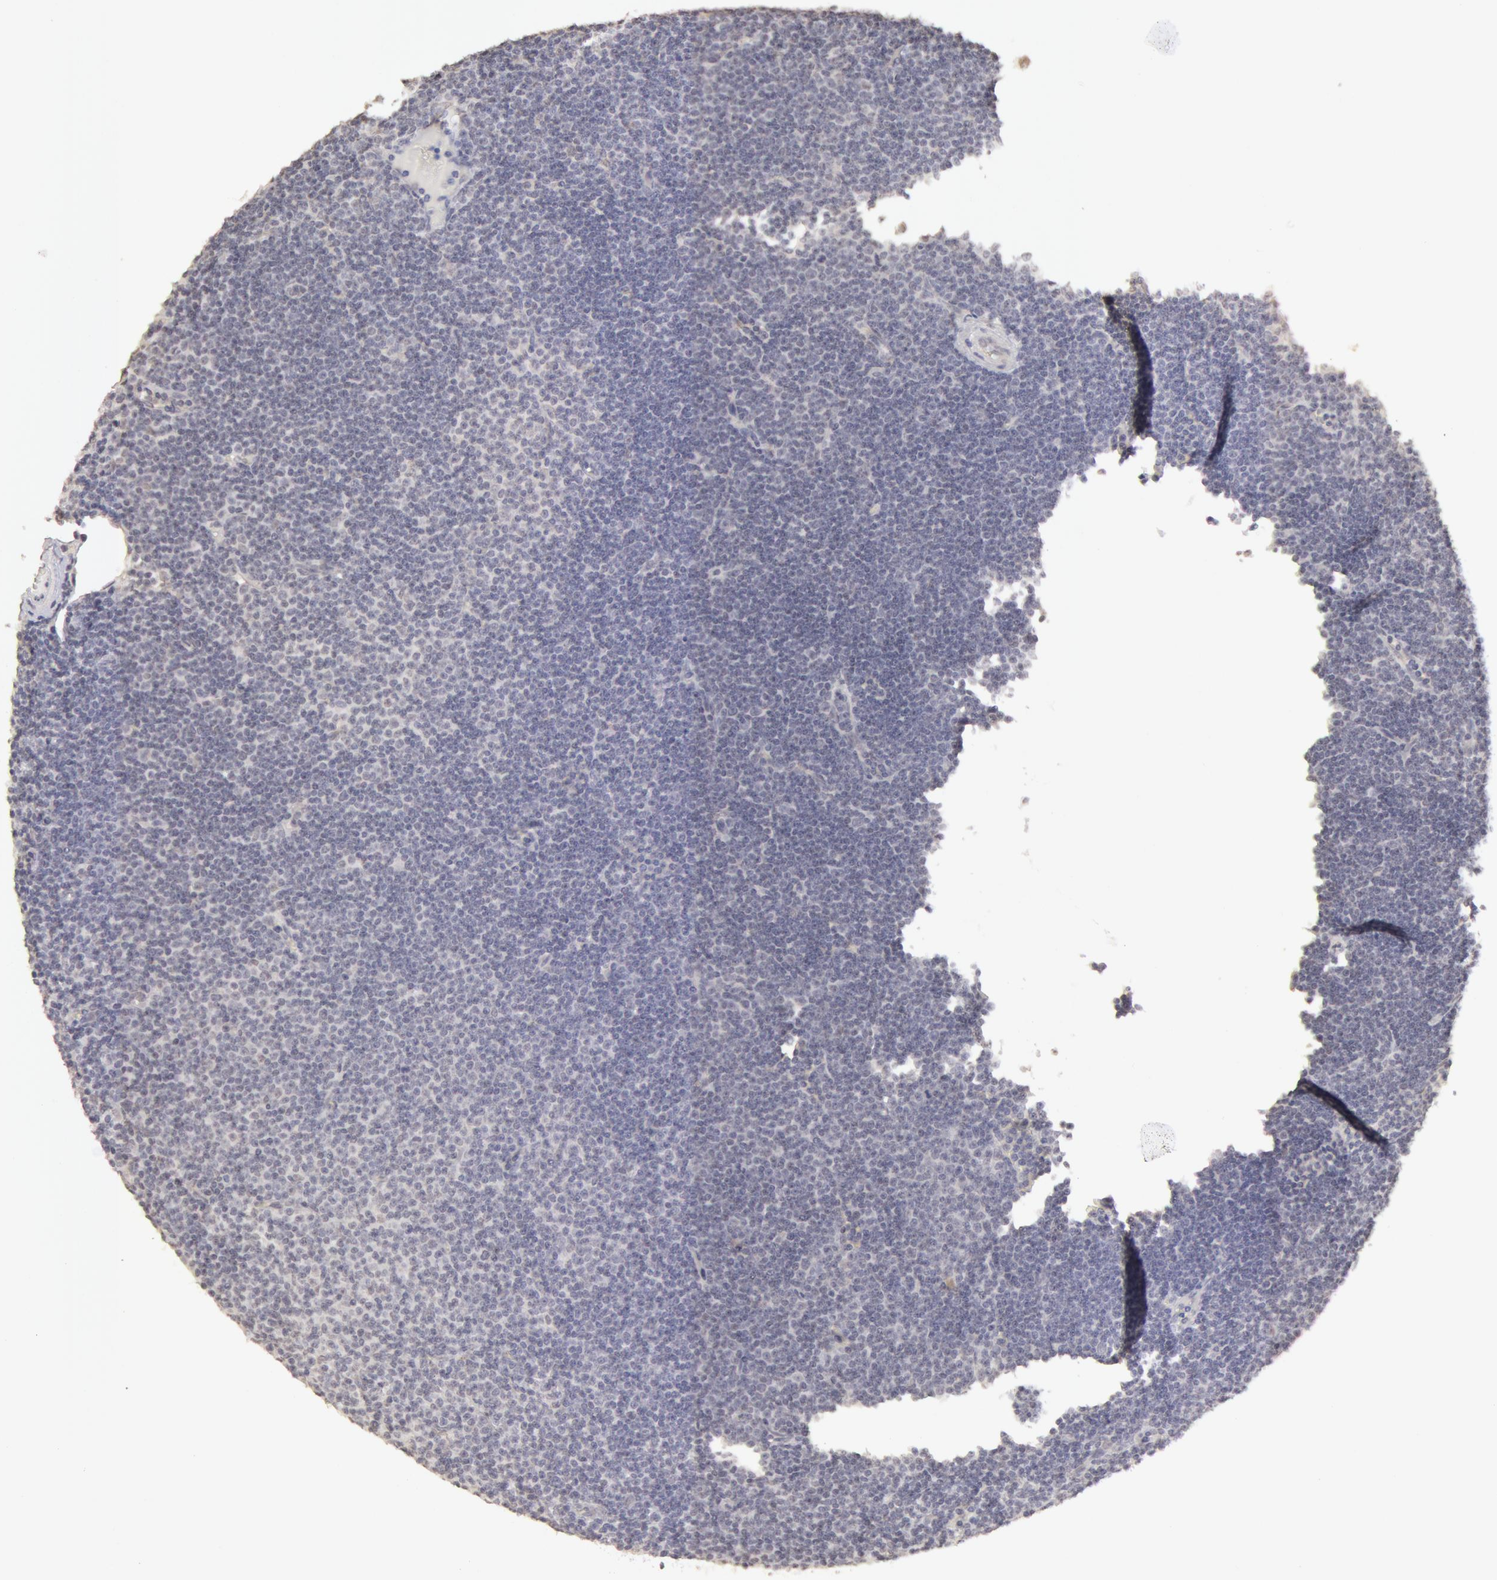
{"staining": {"intensity": "negative", "quantity": "none", "location": "none"}, "tissue": "lymphoma", "cell_type": "Tumor cells", "image_type": "cancer", "snomed": [{"axis": "morphology", "description": "Malignant lymphoma, non-Hodgkin's type, Low grade"}, {"axis": "topography", "description": "Lymph node"}], "caption": "Tumor cells show no significant protein positivity in malignant lymphoma, non-Hodgkin's type (low-grade).", "gene": "ADAM10", "patient": {"sex": "male", "age": 57}}